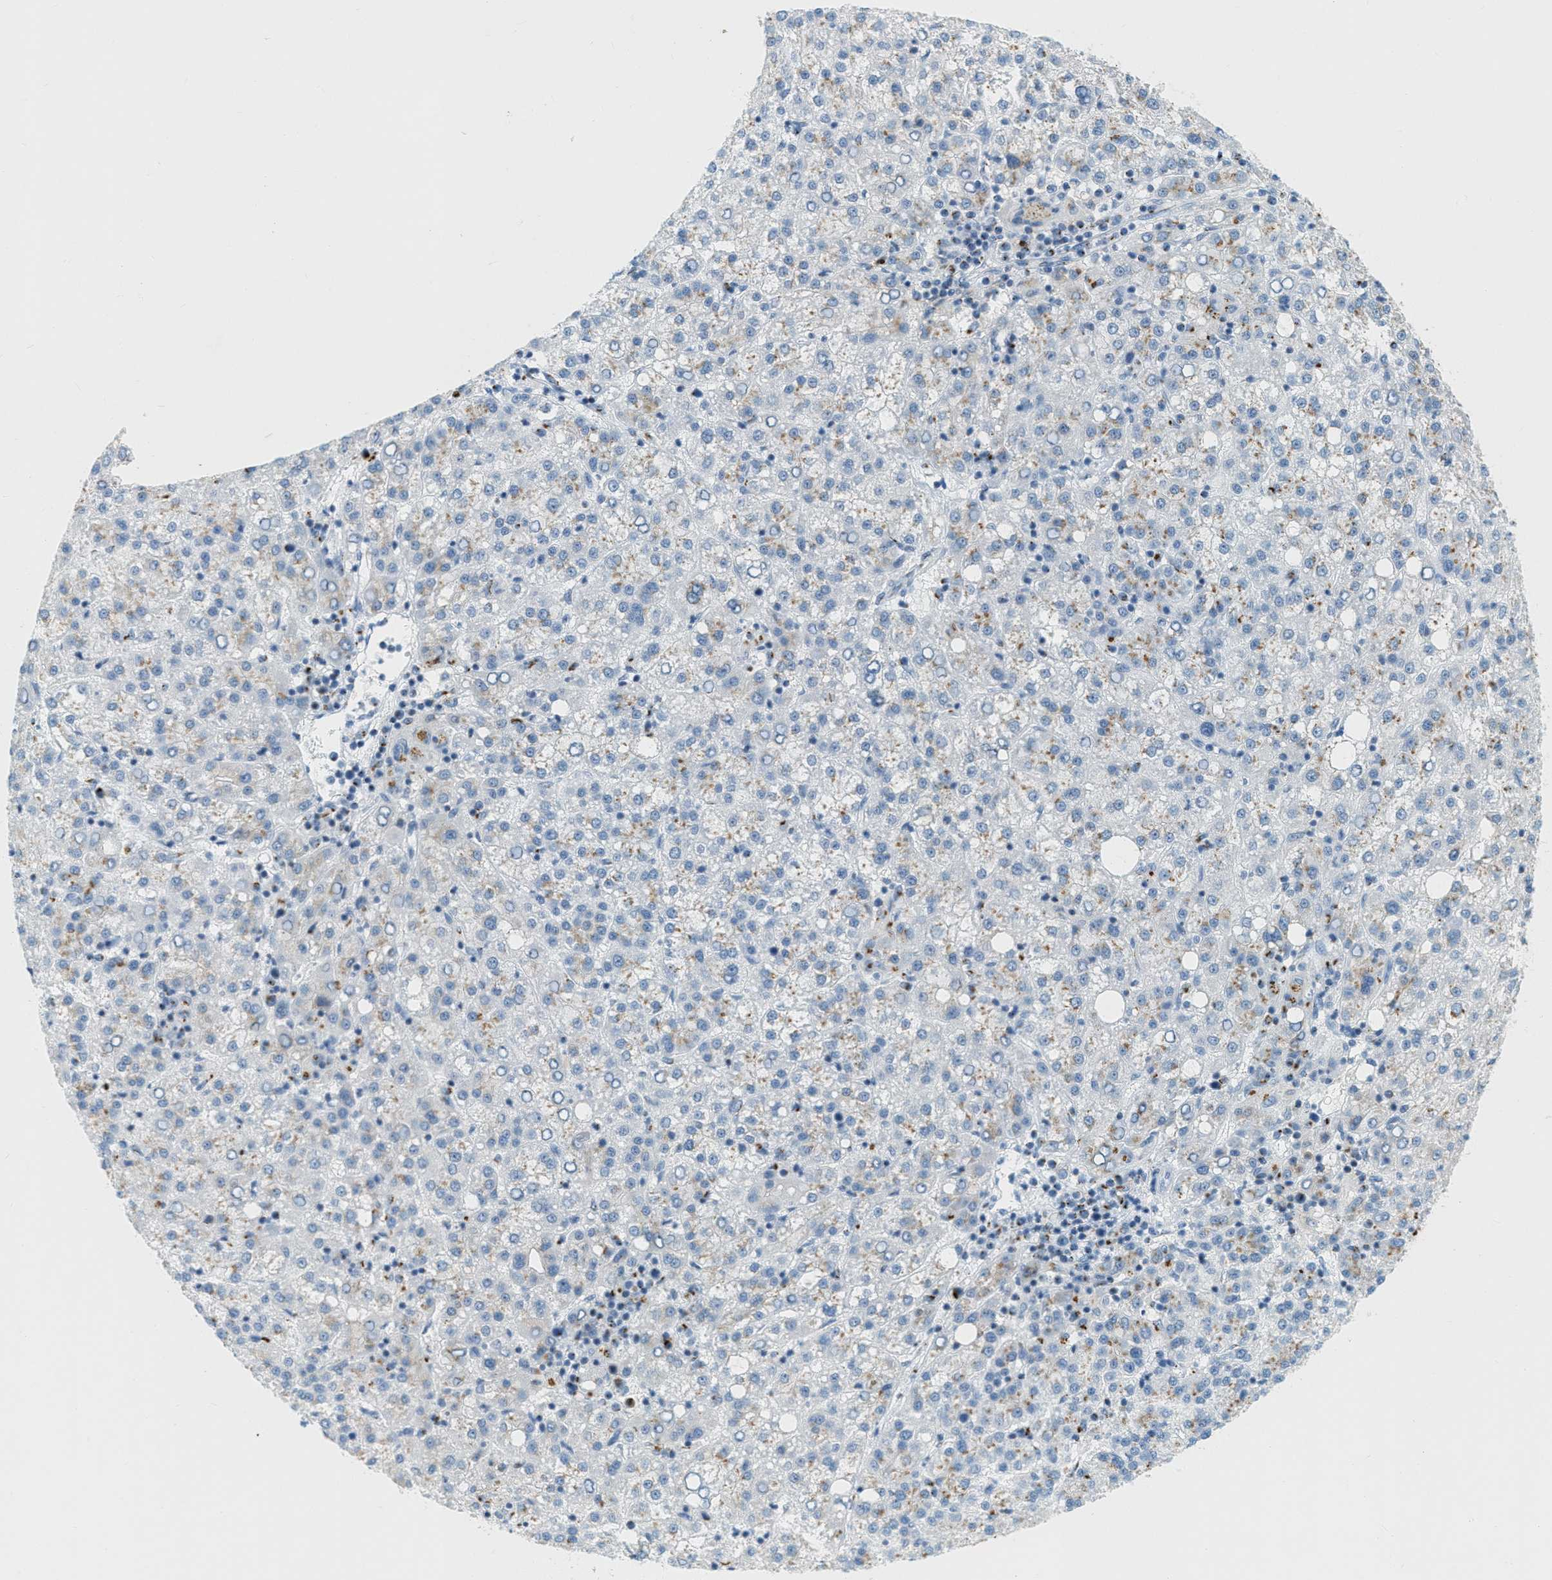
{"staining": {"intensity": "negative", "quantity": "none", "location": "none"}, "tissue": "liver cancer", "cell_type": "Tumor cells", "image_type": "cancer", "snomed": [{"axis": "morphology", "description": "Carcinoma, Hepatocellular, NOS"}, {"axis": "topography", "description": "Liver"}], "caption": "Immunohistochemical staining of human liver cancer demonstrates no significant expression in tumor cells.", "gene": "ENTPD4", "patient": {"sex": "female", "age": 58}}